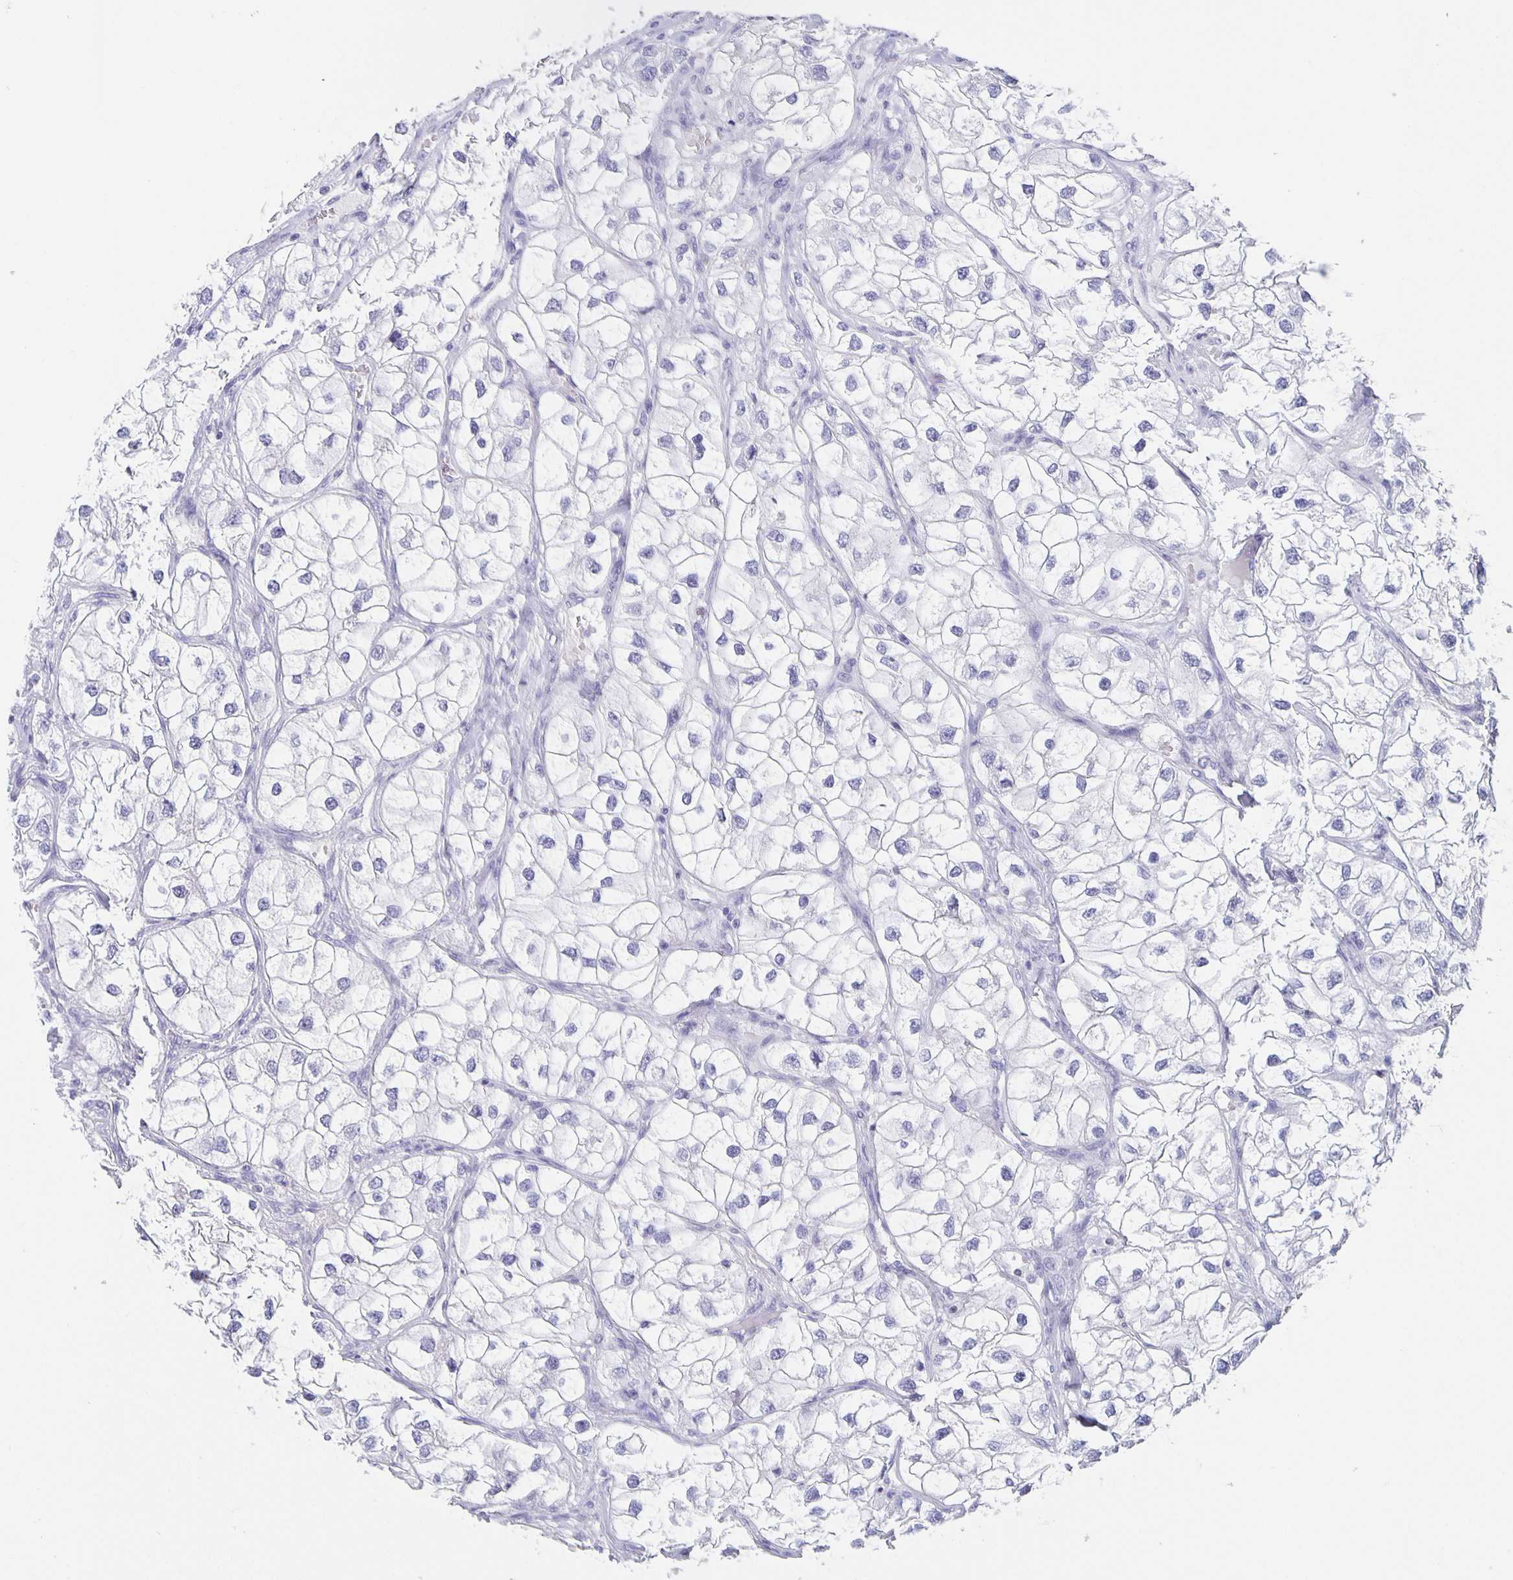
{"staining": {"intensity": "negative", "quantity": "none", "location": "none"}, "tissue": "renal cancer", "cell_type": "Tumor cells", "image_type": "cancer", "snomed": [{"axis": "morphology", "description": "Adenocarcinoma, NOS"}, {"axis": "topography", "description": "Kidney"}], "caption": "This is an immunohistochemistry image of renal cancer. There is no positivity in tumor cells.", "gene": "SATB2", "patient": {"sex": "male", "age": 59}}